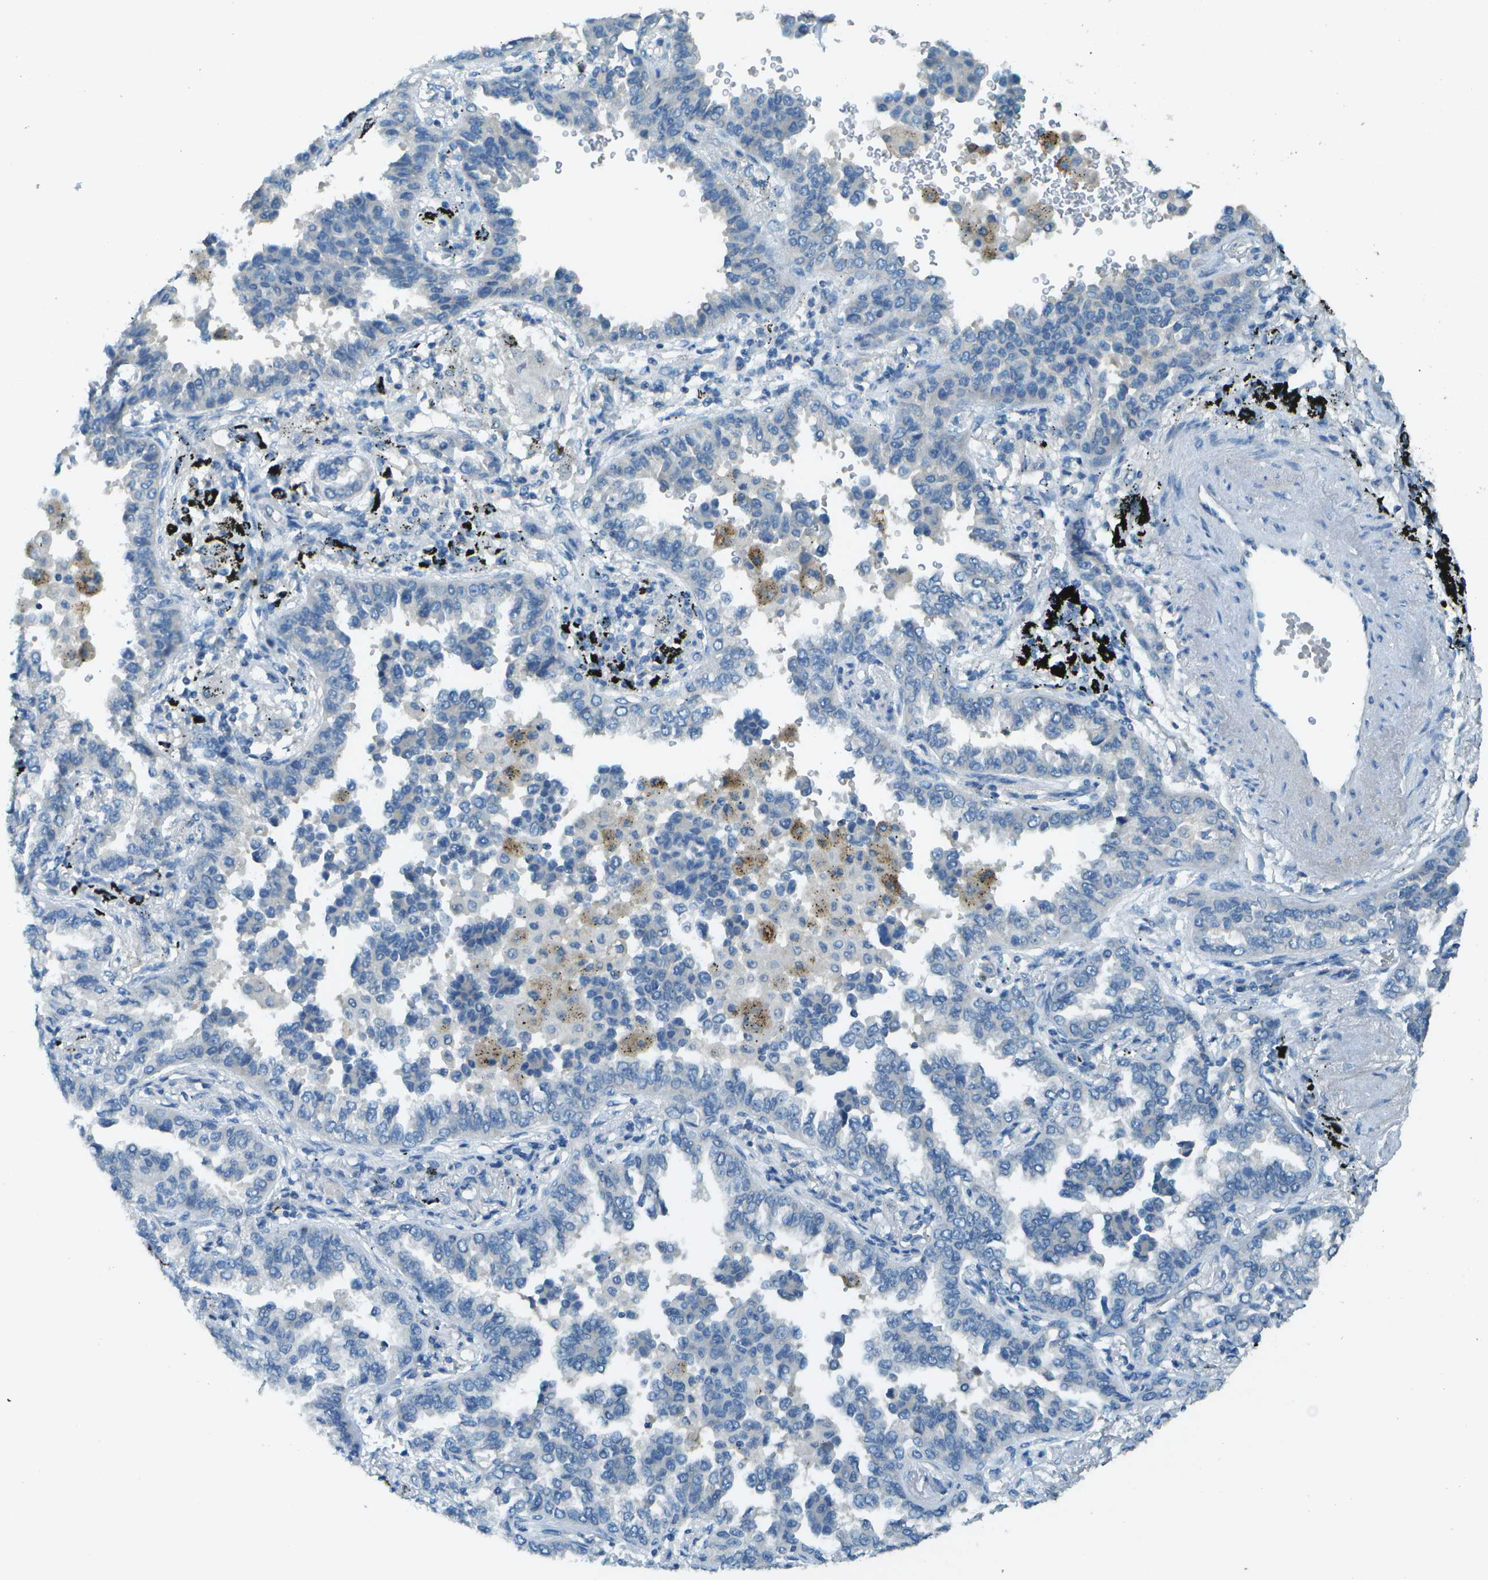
{"staining": {"intensity": "negative", "quantity": "none", "location": "none"}, "tissue": "lung cancer", "cell_type": "Tumor cells", "image_type": "cancer", "snomed": [{"axis": "morphology", "description": "Normal tissue, NOS"}, {"axis": "morphology", "description": "Adenocarcinoma, NOS"}, {"axis": "topography", "description": "Lung"}], "caption": "IHC micrograph of neoplastic tissue: human lung cancer stained with DAB (3,3'-diaminobenzidine) shows no significant protein staining in tumor cells.", "gene": "LGI2", "patient": {"sex": "male", "age": 59}}